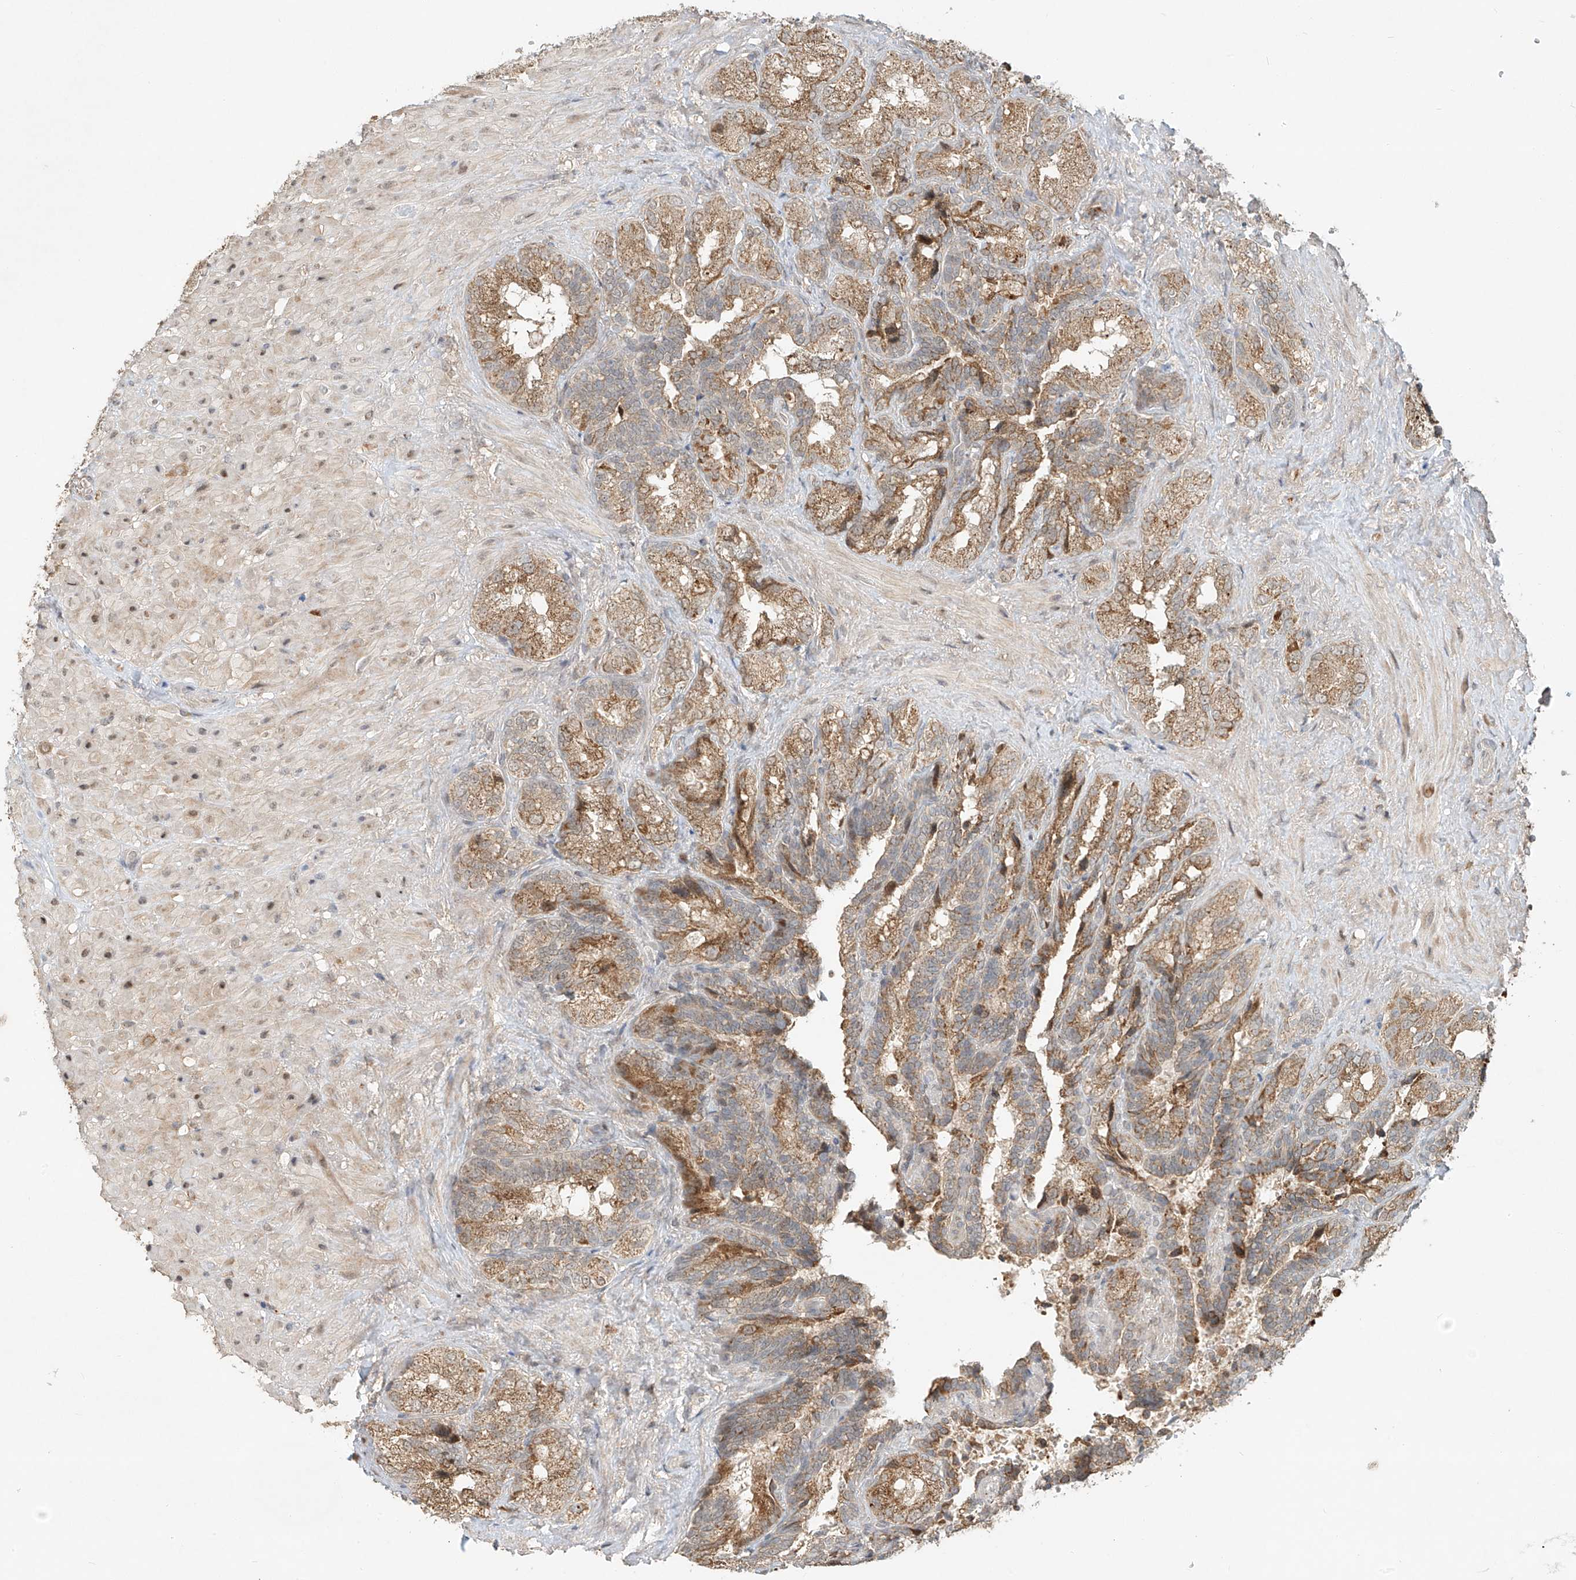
{"staining": {"intensity": "moderate", "quantity": ">75%", "location": "cytoplasmic/membranous"}, "tissue": "seminal vesicle", "cell_type": "Glandular cells", "image_type": "normal", "snomed": [{"axis": "morphology", "description": "Normal tissue, NOS"}, {"axis": "topography", "description": "Seminal veicle"}, {"axis": "topography", "description": "Peripheral nerve tissue"}], "caption": "DAB (3,3'-diaminobenzidine) immunohistochemical staining of unremarkable seminal vesicle reveals moderate cytoplasmic/membranous protein positivity in approximately >75% of glandular cells.", "gene": "SYTL3", "patient": {"sex": "male", "age": 63}}